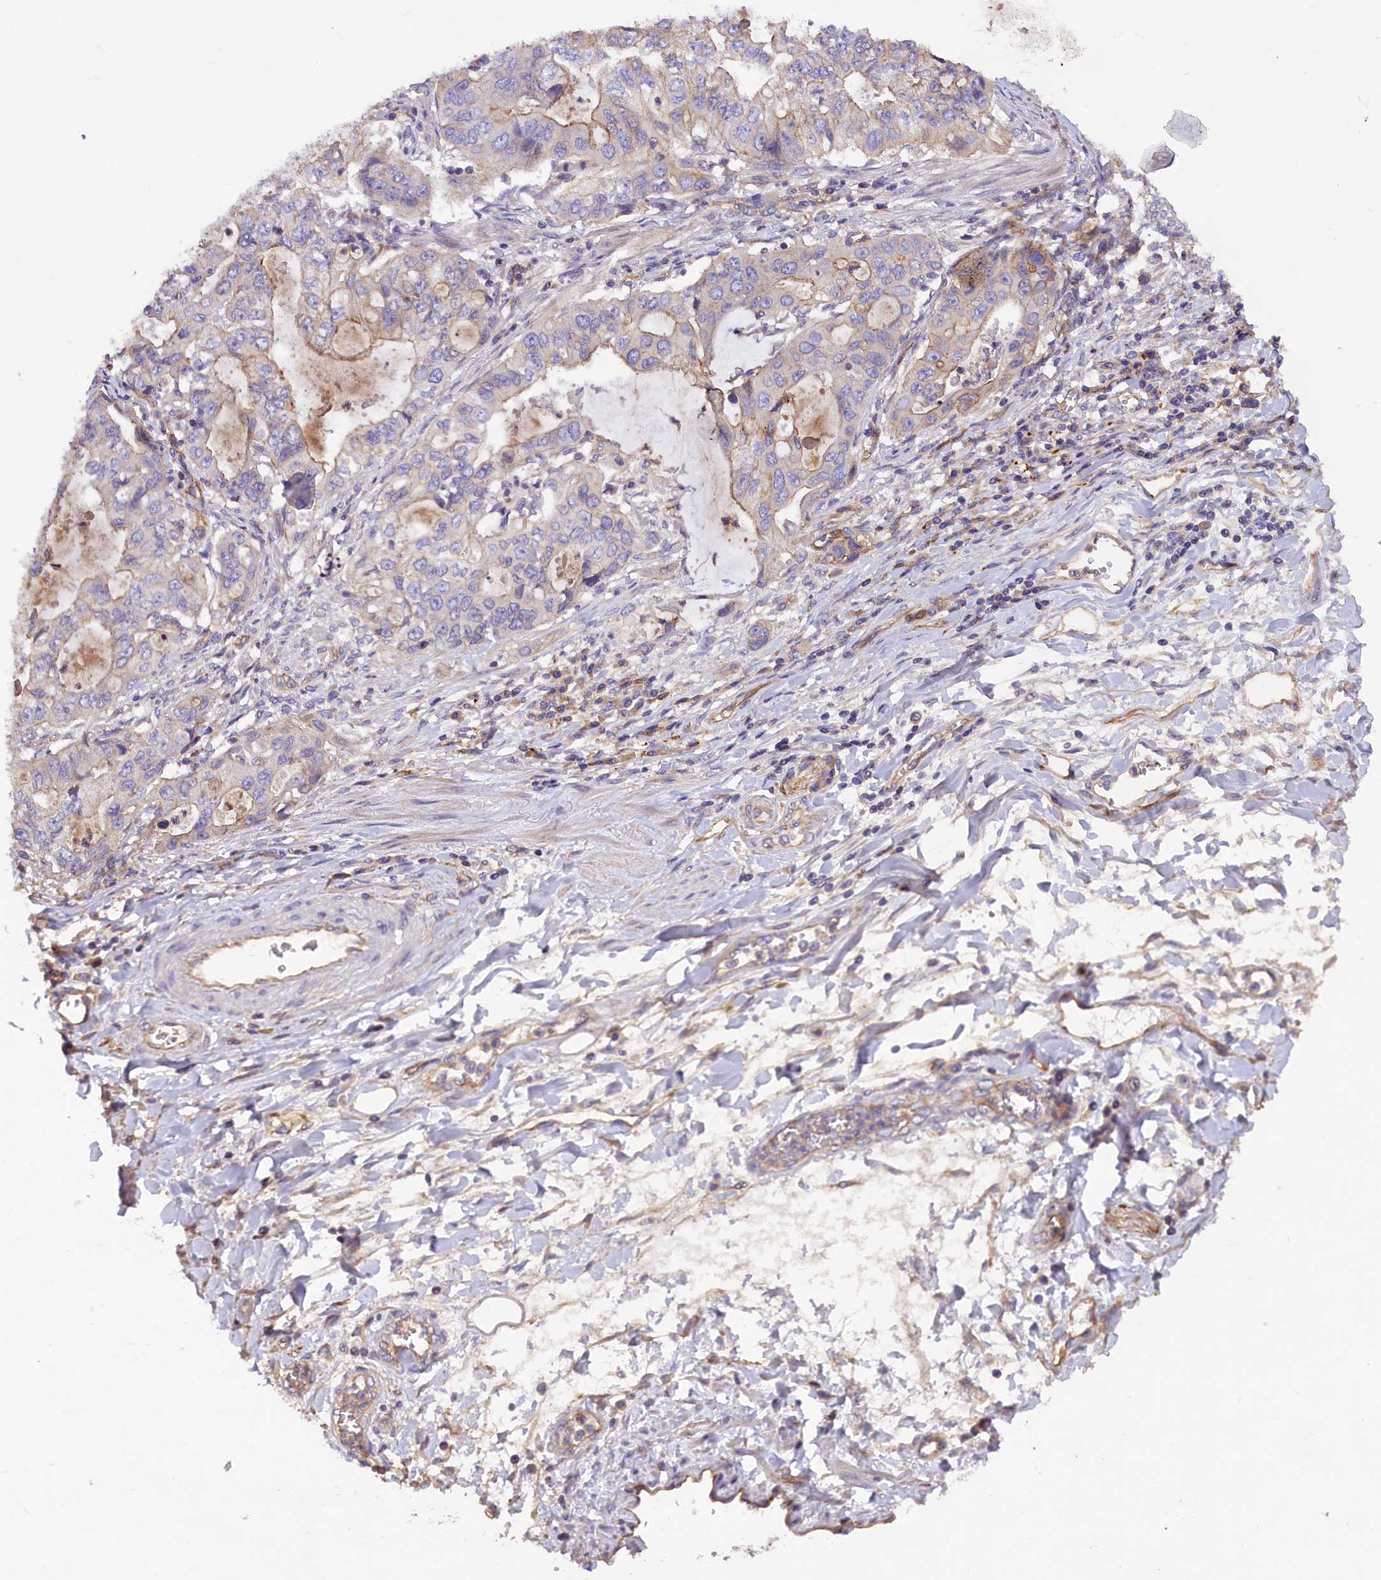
{"staining": {"intensity": "weak", "quantity": "25%-75%", "location": "cytoplasmic/membranous"}, "tissue": "stomach cancer", "cell_type": "Tumor cells", "image_type": "cancer", "snomed": [{"axis": "morphology", "description": "Adenocarcinoma, NOS"}, {"axis": "topography", "description": "Stomach, upper"}], "caption": "Immunohistochemistry of human adenocarcinoma (stomach) reveals low levels of weak cytoplasmic/membranous positivity in approximately 25%-75% of tumor cells.", "gene": "ERMARD", "patient": {"sex": "female", "age": 52}}